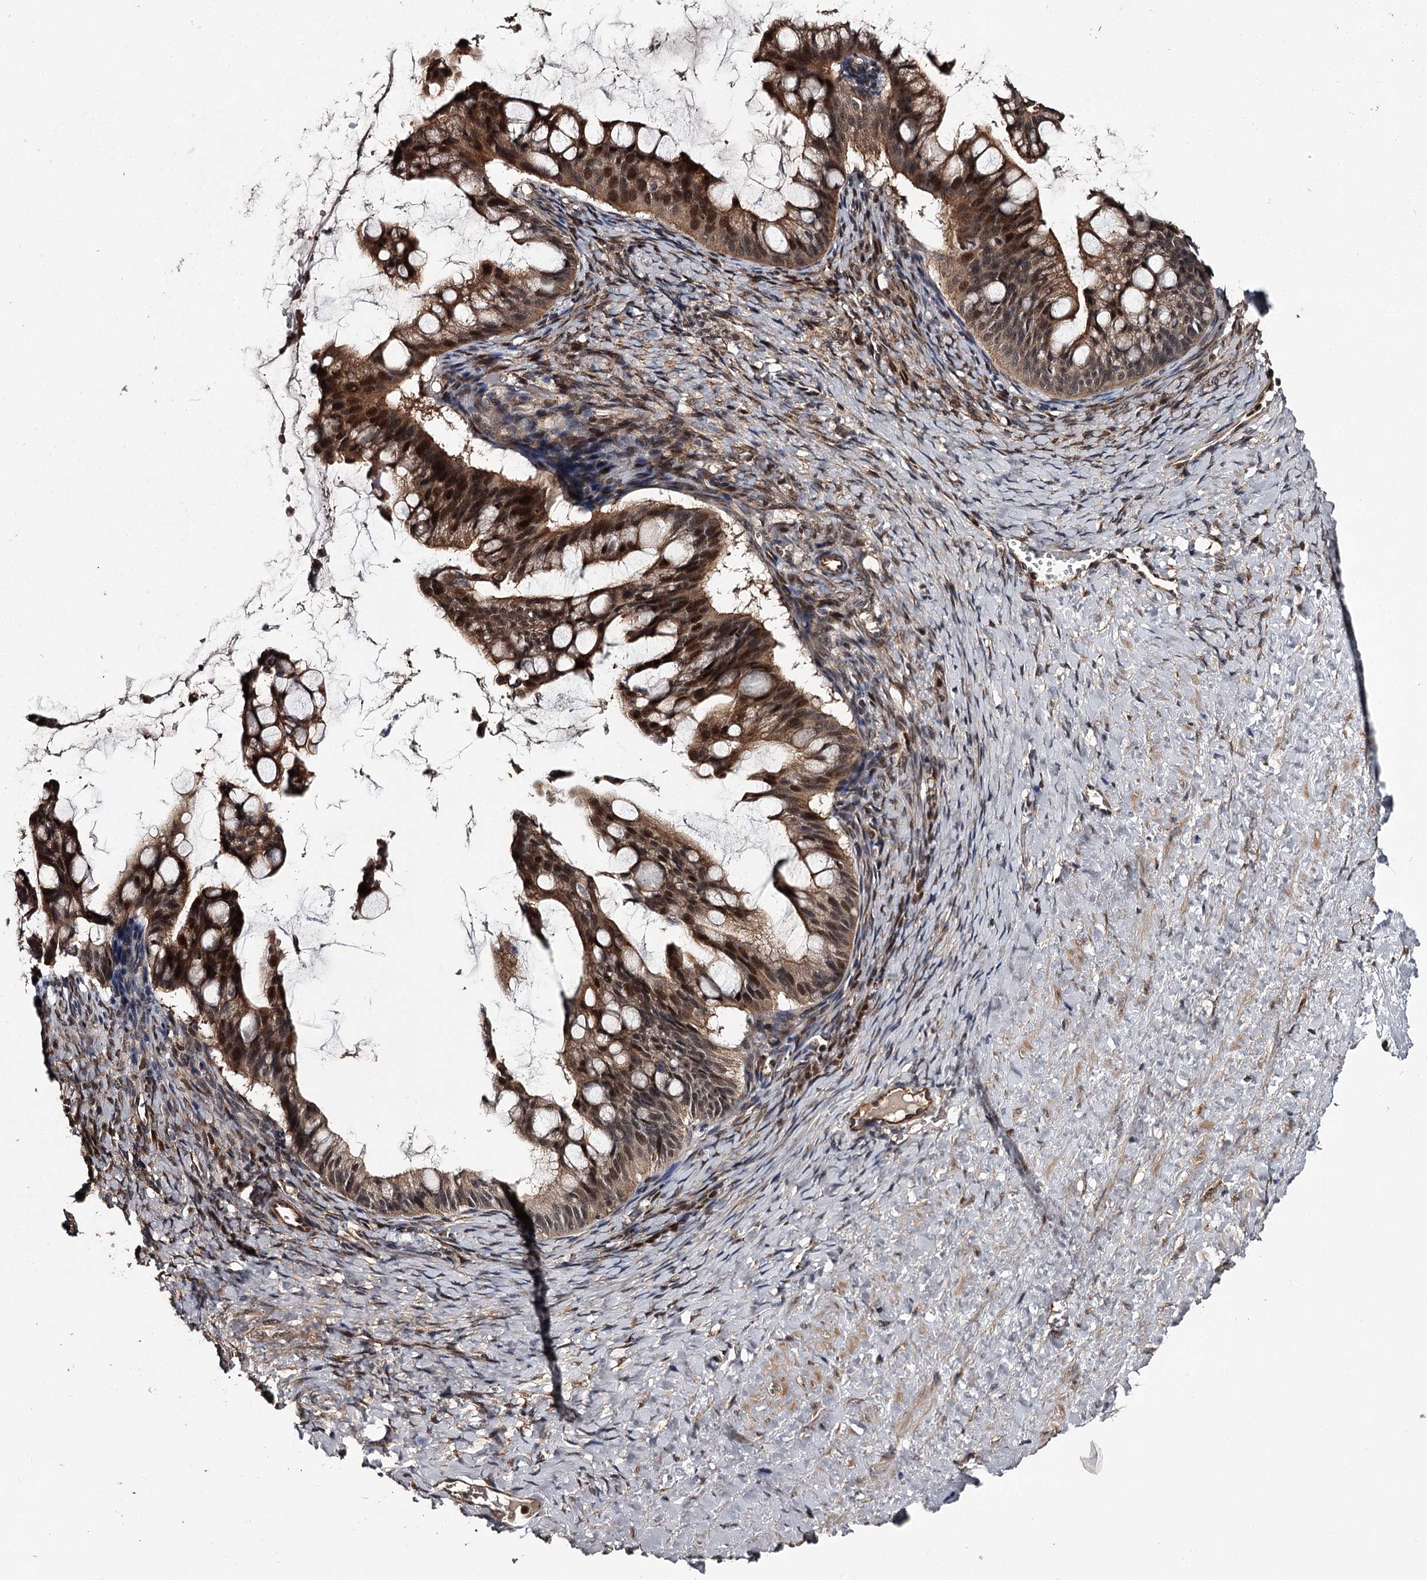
{"staining": {"intensity": "moderate", "quantity": ">75%", "location": "cytoplasmic/membranous,nuclear"}, "tissue": "ovarian cancer", "cell_type": "Tumor cells", "image_type": "cancer", "snomed": [{"axis": "morphology", "description": "Cystadenocarcinoma, mucinous, NOS"}, {"axis": "topography", "description": "Ovary"}], "caption": "The photomicrograph demonstrates staining of ovarian mucinous cystadenocarcinoma, revealing moderate cytoplasmic/membranous and nuclear protein positivity (brown color) within tumor cells.", "gene": "MAML3", "patient": {"sex": "female", "age": 73}}